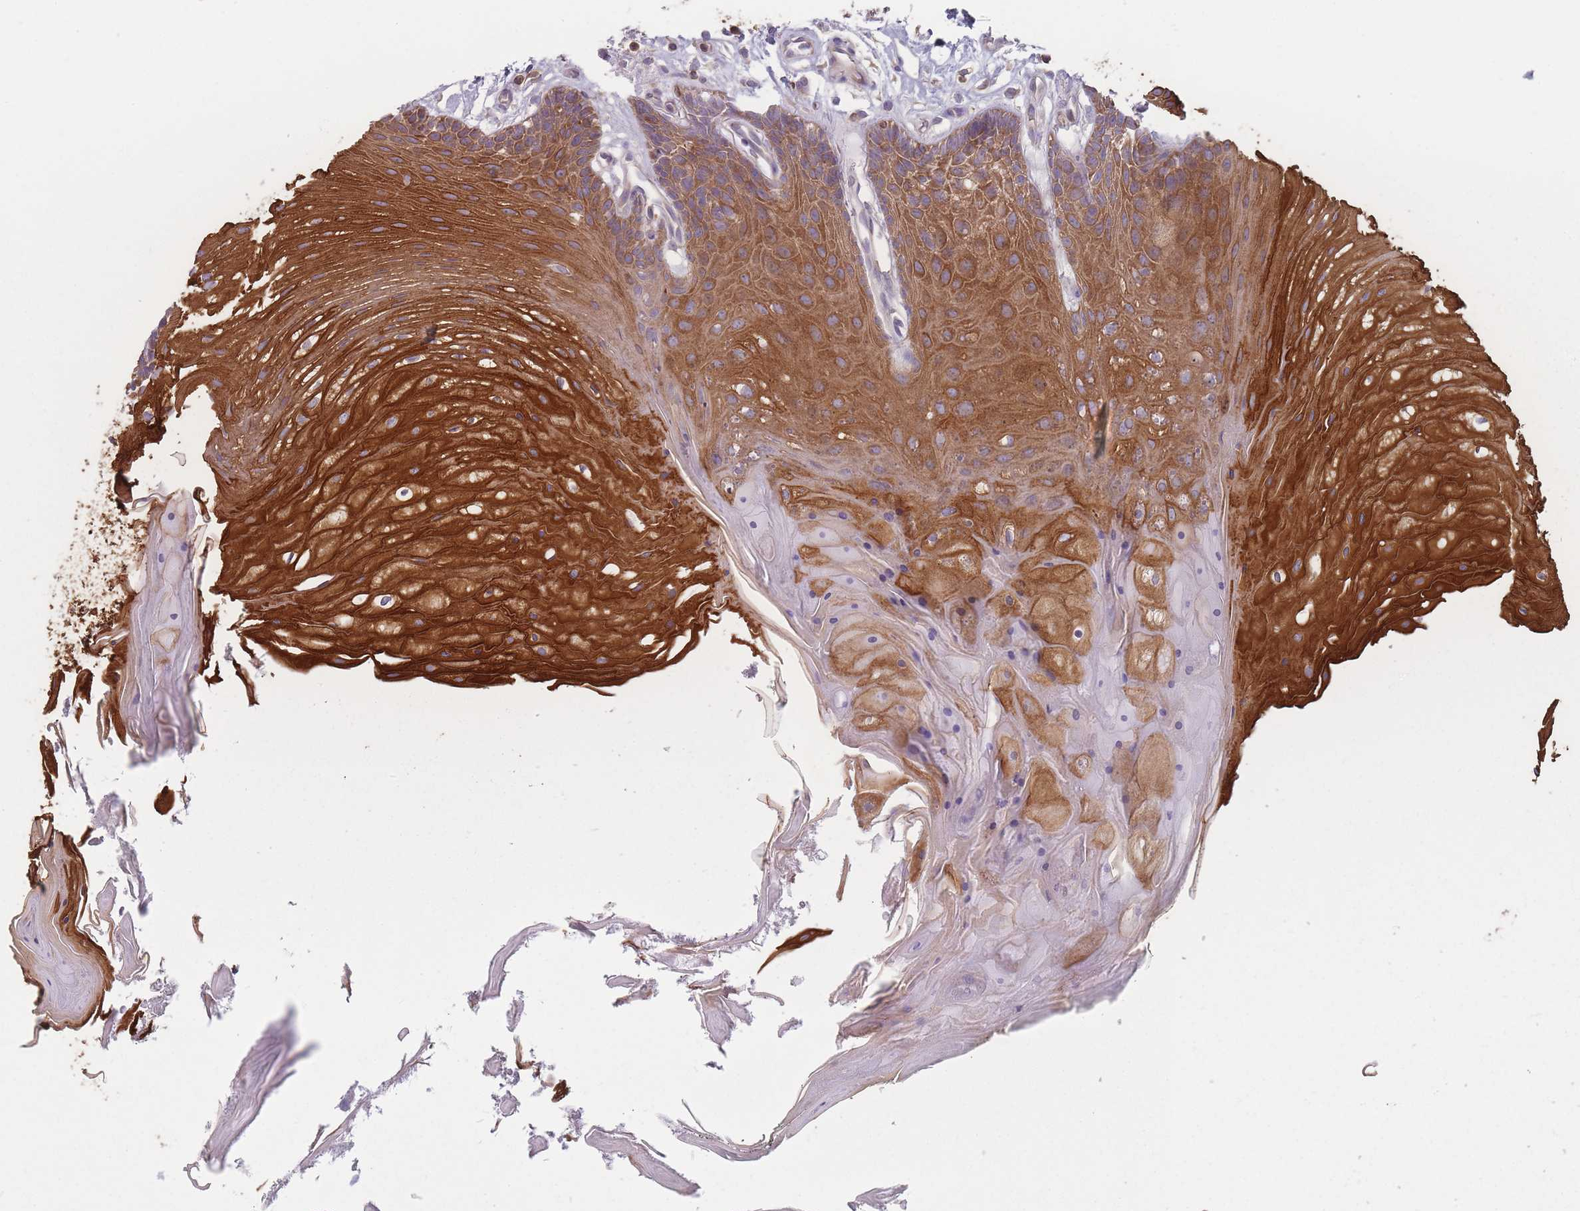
{"staining": {"intensity": "strong", "quantity": ">75%", "location": "cytoplasmic/membranous"}, "tissue": "oral mucosa", "cell_type": "Squamous epithelial cells", "image_type": "normal", "snomed": [{"axis": "morphology", "description": "Normal tissue, NOS"}, {"axis": "topography", "description": "Oral tissue"}], "caption": "Strong cytoplasmic/membranous positivity is appreciated in approximately >75% of squamous epithelial cells in benign oral mucosa. (DAB = brown stain, brightfield microscopy at high magnification).", "gene": "HSBP1L1", "patient": {"sex": "female", "age": 80}}